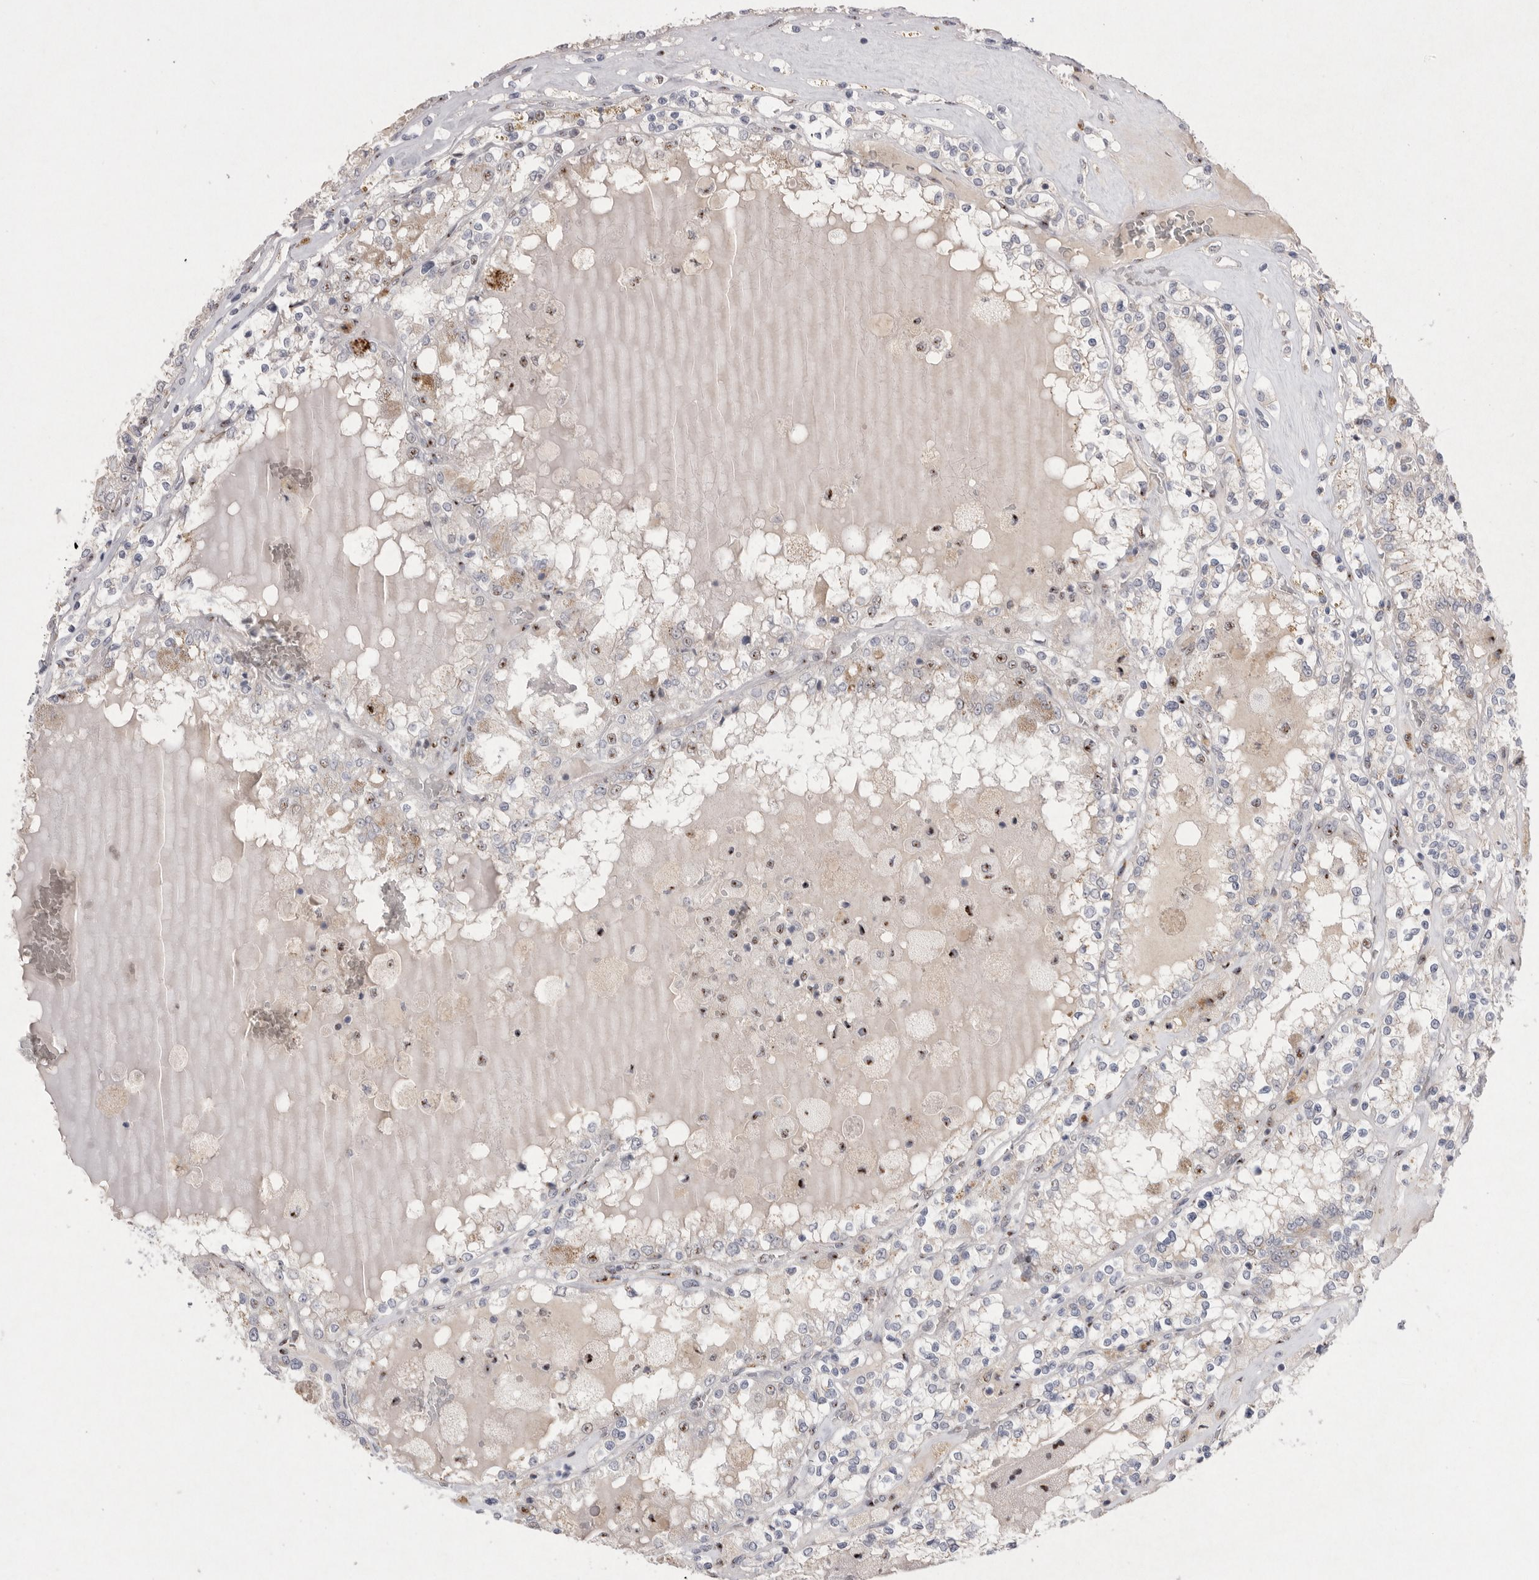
{"staining": {"intensity": "moderate", "quantity": "<25%", "location": "nuclear"}, "tissue": "renal cancer", "cell_type": "Tumor cells", "image_type": "cancer", "snomed": [{"axis": "morphology", "description": "Adenocarcinoma, NOS"}, {"axis": "topography", "description": "Kidney"}], "caption": "This is an image of IHC staining of adenocarcinoma (renal), which shows moderate positivity in the nuclear of tumor cells.", "gene": "HUS1", "patient": {"sex": "female", "age": 56}}